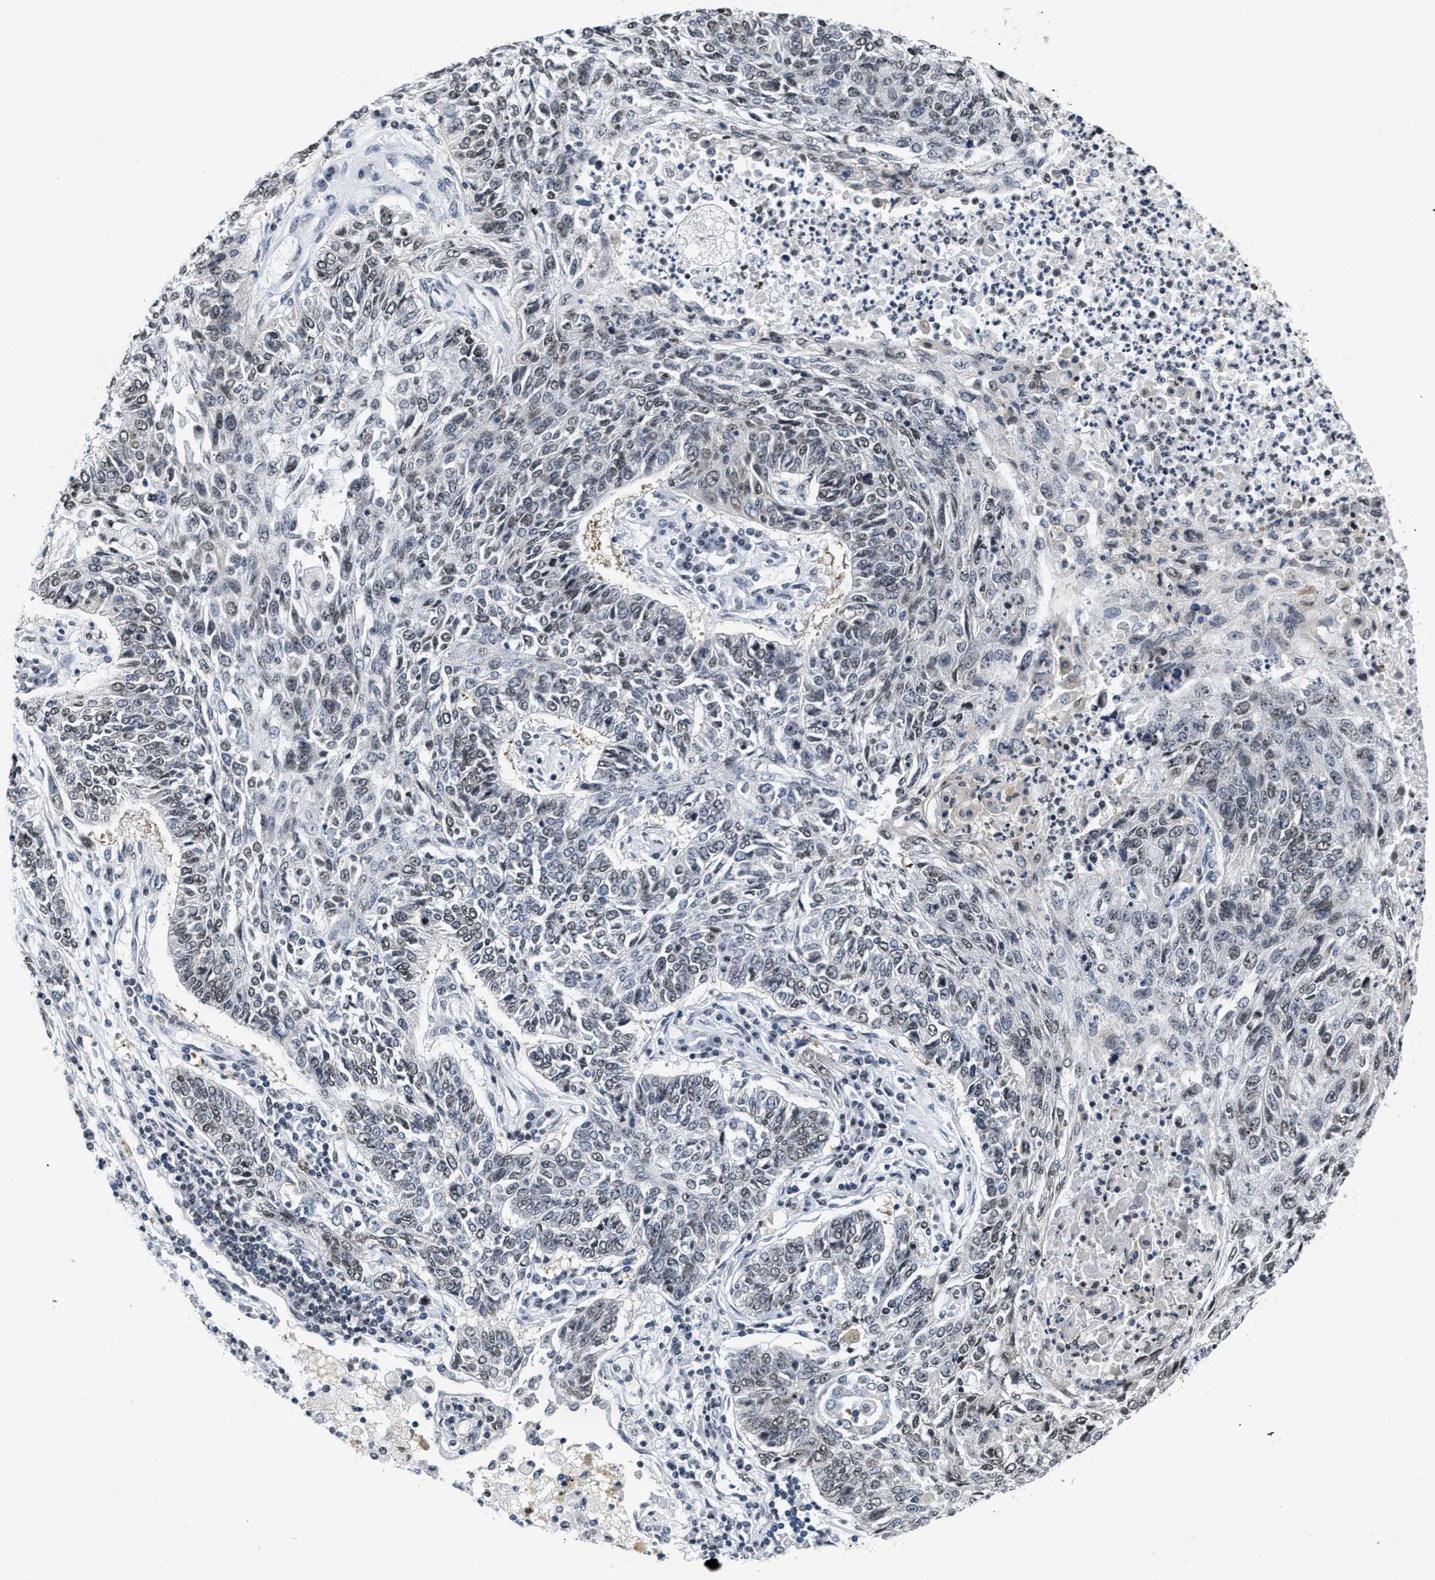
{"staining": {"intensity": "weak", "quantity": "<25%", "location": "nuclear"}, "tissue": "lung cancer", "cell_type": "Tumor cells", "image_type": "cancer", "snomed": [{"axis": "morphology", "description": "Normal tissue, NOS"}, {"axis": "morphology", "description": "Squamous cell carcinoma, NOS"}, {"axis": "topography", "description": "Cartilage tissue"}, {"axis": "topography", "description": "Bronchus"}, {"axis": "topography", "description": "Lung"}], "caption": "A photomicrograph of human lung cancer is negative for staining in tumor cells. (Brightfield microscopy of DAB (3,3'-diaminobenzidine) immunohistochemistry (IHC) at high magnification).", "gene": "RAF1", "patient": {"sex": "female", "age": 49}}